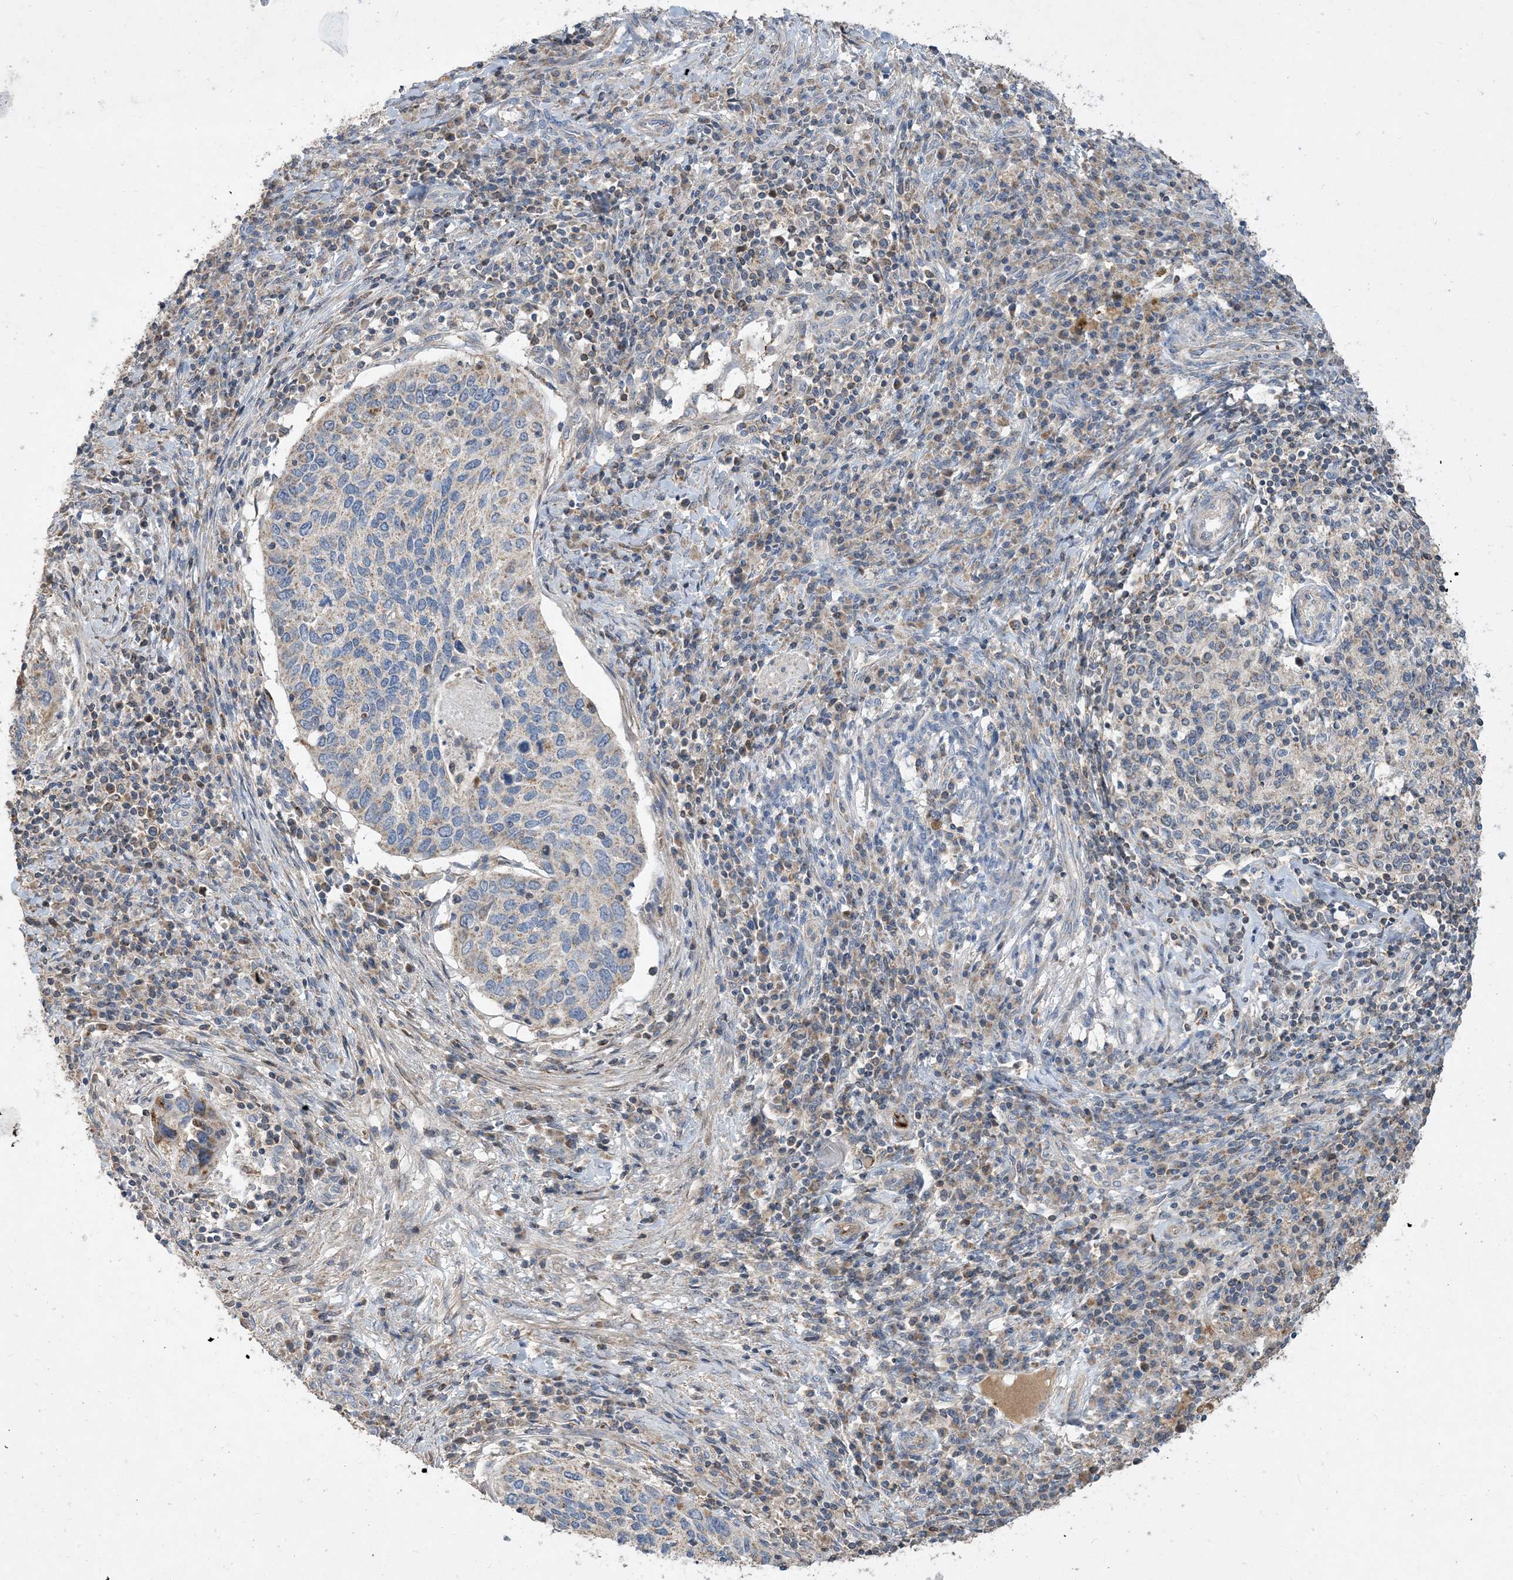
{"staining": {"intensity": "weak", "quantity": "25%-75%", "location": "cytoplasmic/membranous"}, "tissue": "cervical cancer", "cell_type": "Tumor cells", "image_type": "cancer", "snomed": [{"axis": "morphology", "description": "Squamous cell carcinoma, NOS"}, {"axis": "topography", "description": "Cervix"}], "caption": "This histopathology image exhibits IHC staining of cervical cancer (squamous cell carcinoma), with low weak cytoplasmic/membranous positivity in about 25%-75% of tumor cells.", "gene": "ECHDC1", "patient": {"sex": "female", "age": 38}}